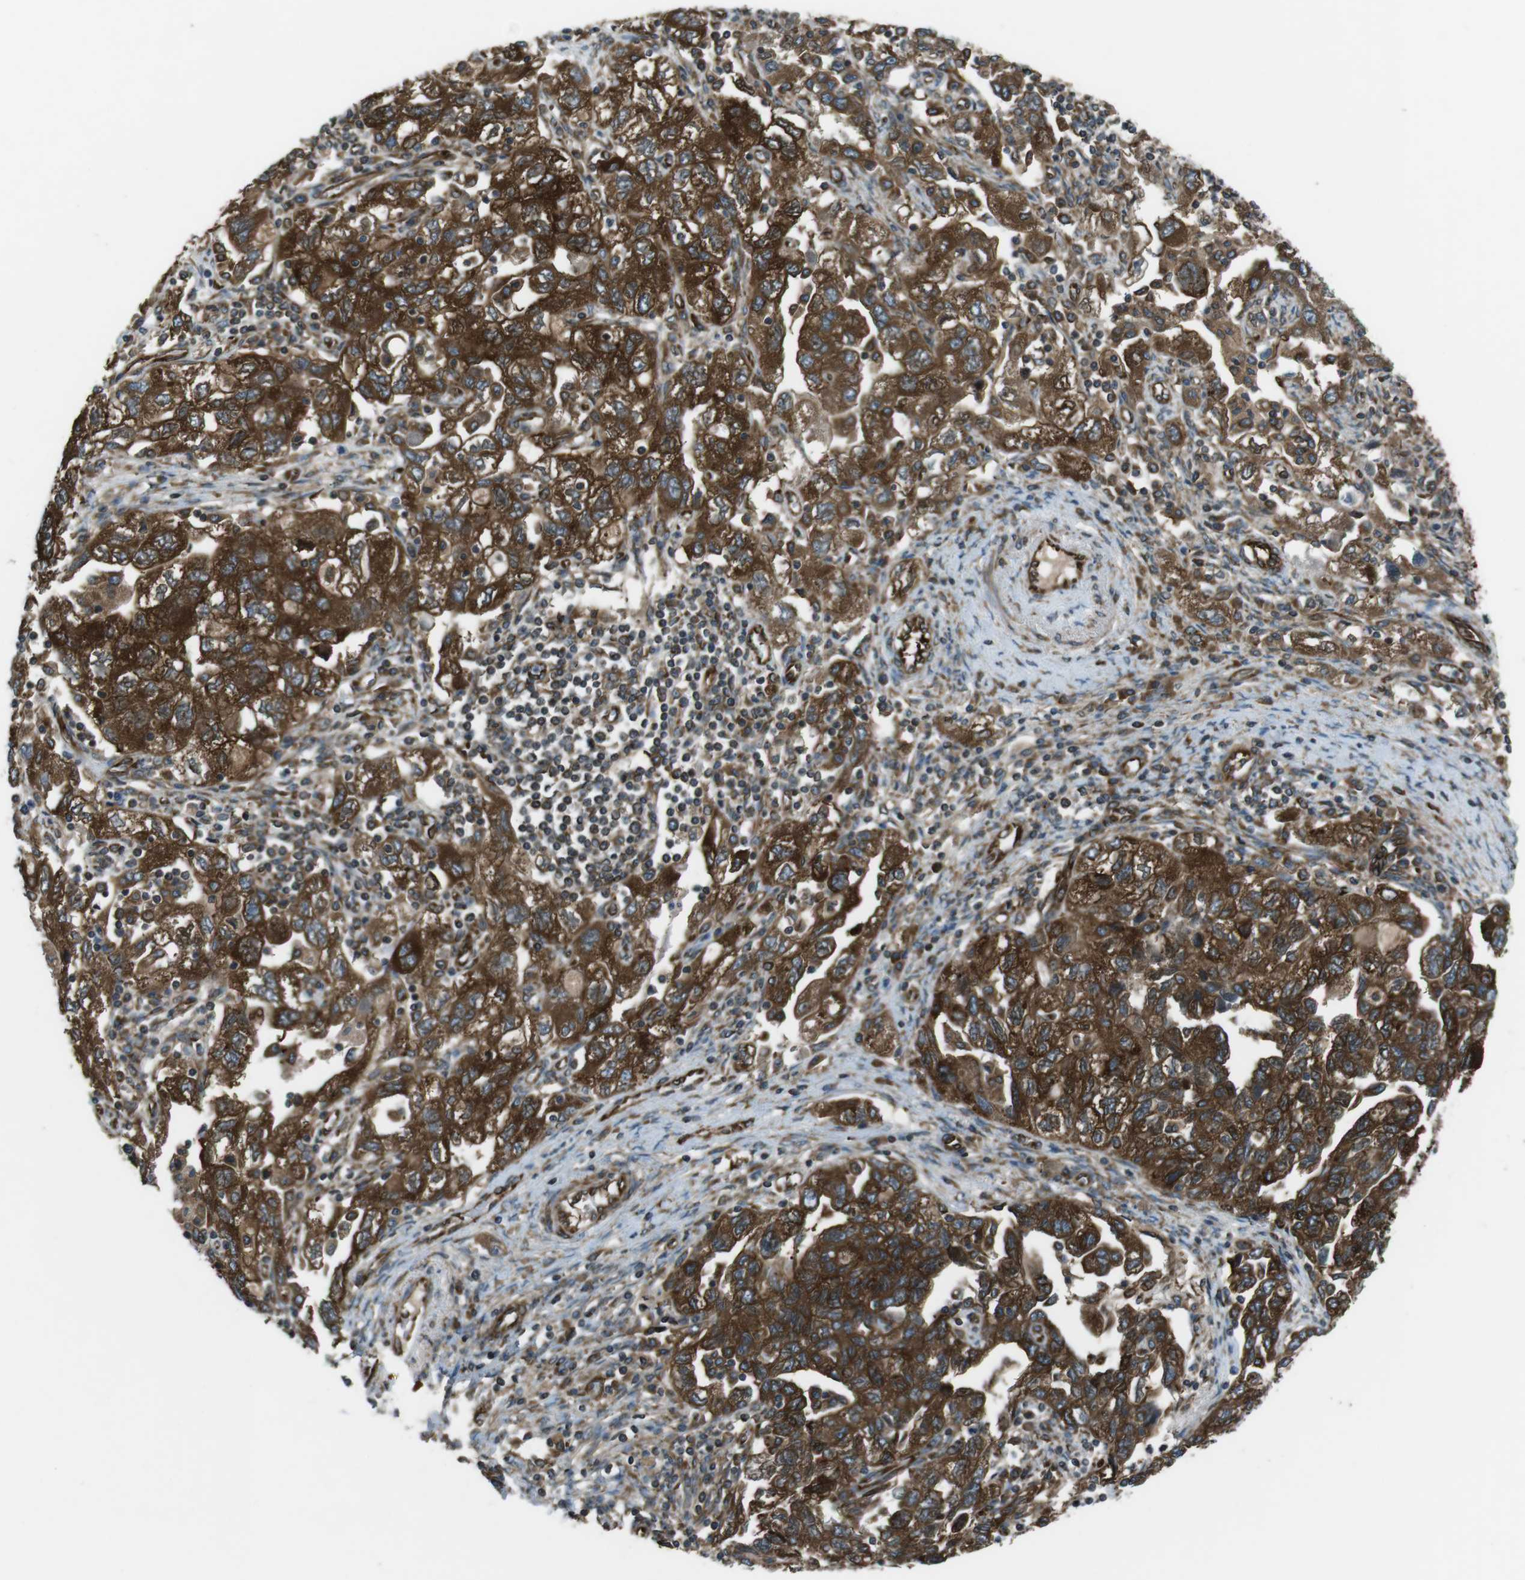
{"staining": {"intensity": "strong", "quantity": ">75%", "location": "cytoplasmic/membranous"}, "tissue": "ovarian cancer", "cell_type": "Tumor cells", "image_type": "cancer", "snomed": [{"axis": "morphology", "description": "Carcinoma, NOS"}, {"axis": "morphology", "description": "Cystadenocarcinoma, serous, NOS"}, {"axis": "topography", "description": "Ovary"}], "caption": "Brown immunohistochemical staining in ovarian cancer (serous cystadenocarcinoma) displays strong cytoplasmic/membranous expression in approximately >75% of tumor cells.", "gene": "KTN1", "patient": {"sex": "female", "age": 69}}